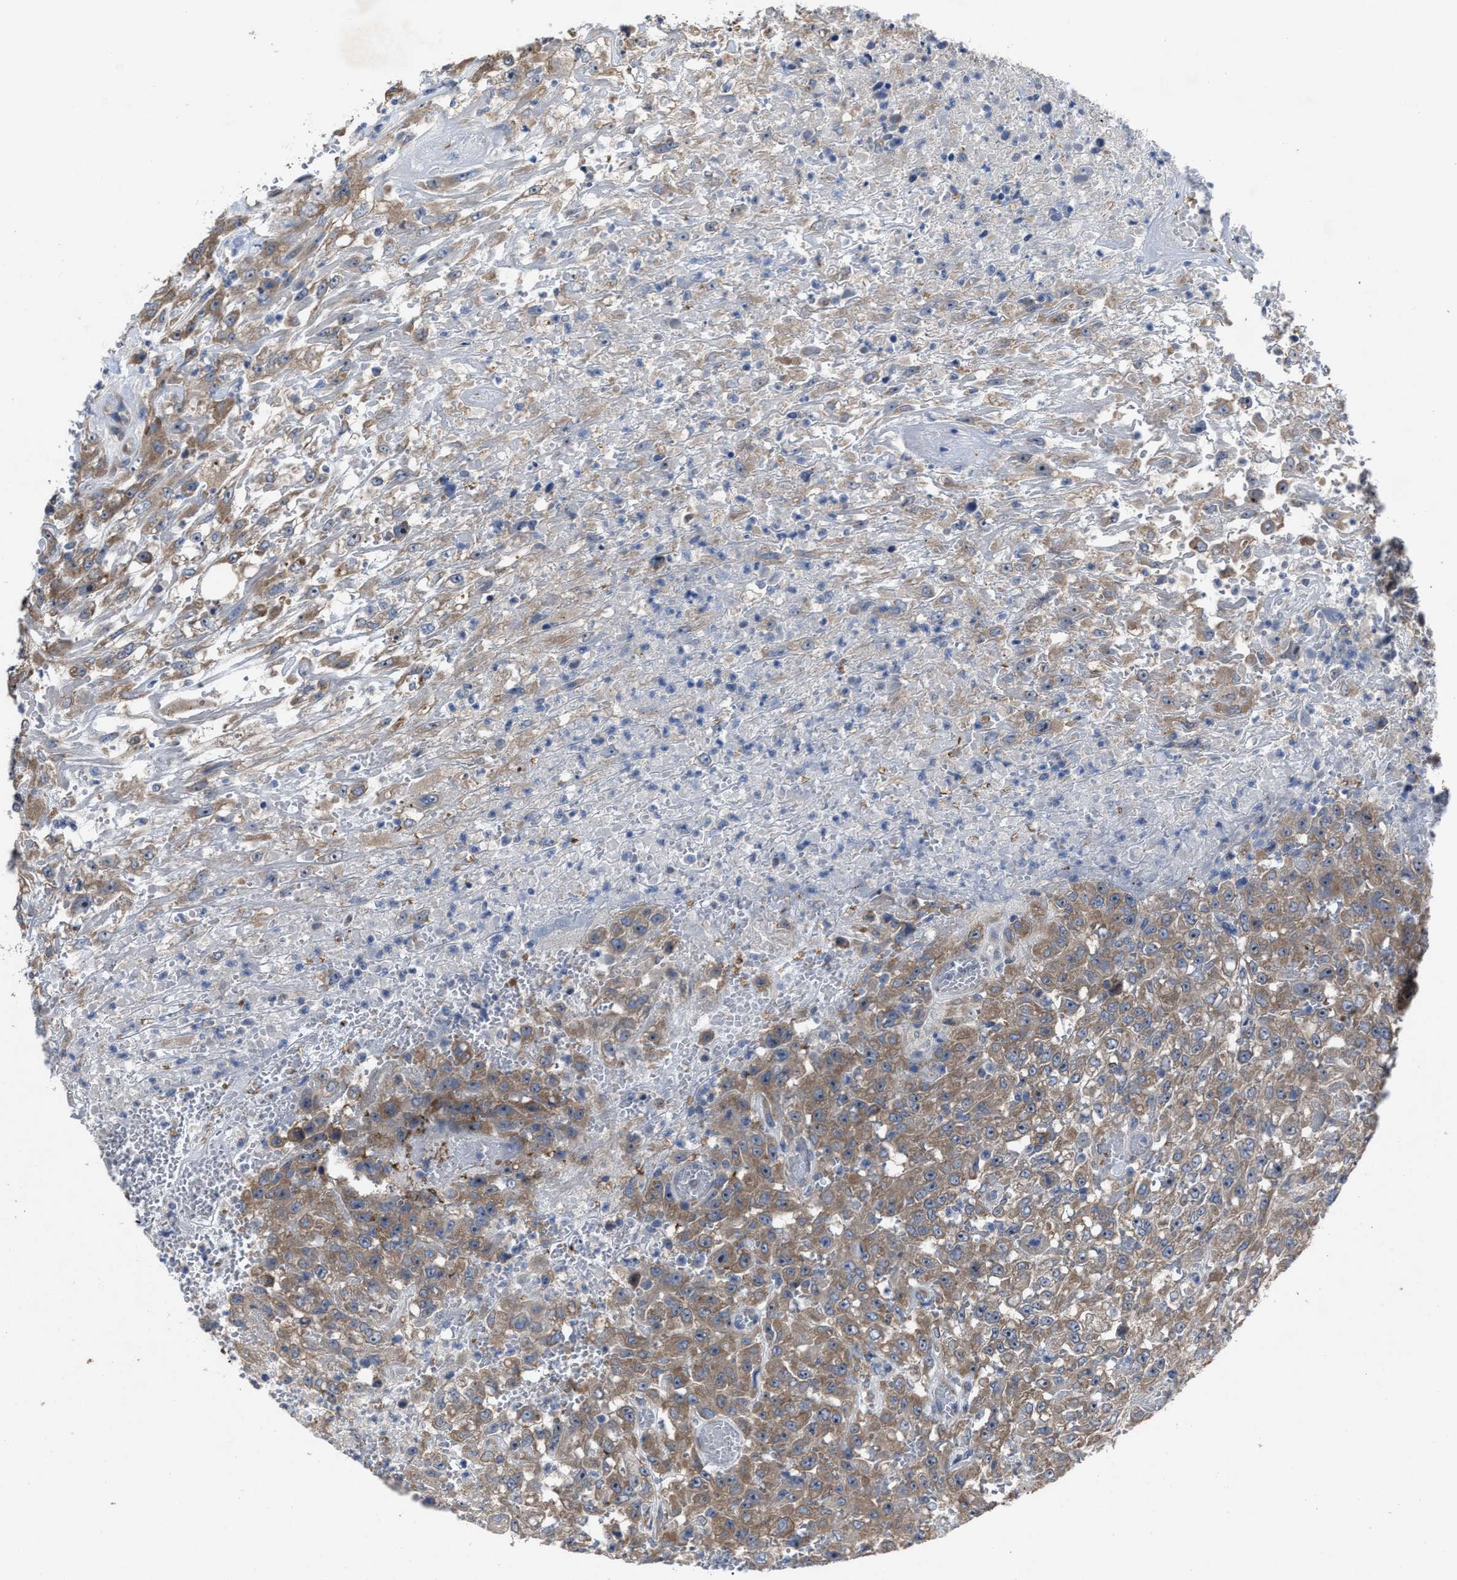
{"staining": {"intensity": "moderate", "quantity": ">75%", "location": "cytoplasmic/membranous"}, "tissue": "urothelial cancer", "cell_type": "Tumor cells", "image_type": "cancer", "snomed": [{"axis": "morphology", "description": "Urothelial carcinoma, High grade"}, {"axis": "topography", "description": "Urinary bladder"}], "caption": "Moderate cytoplasmic/membranous protein positivity is identified in about >75% of tumor cells in urothelial cancer.", "gene": "UPF1", "patient": {"sex": "male", "age": 46}}